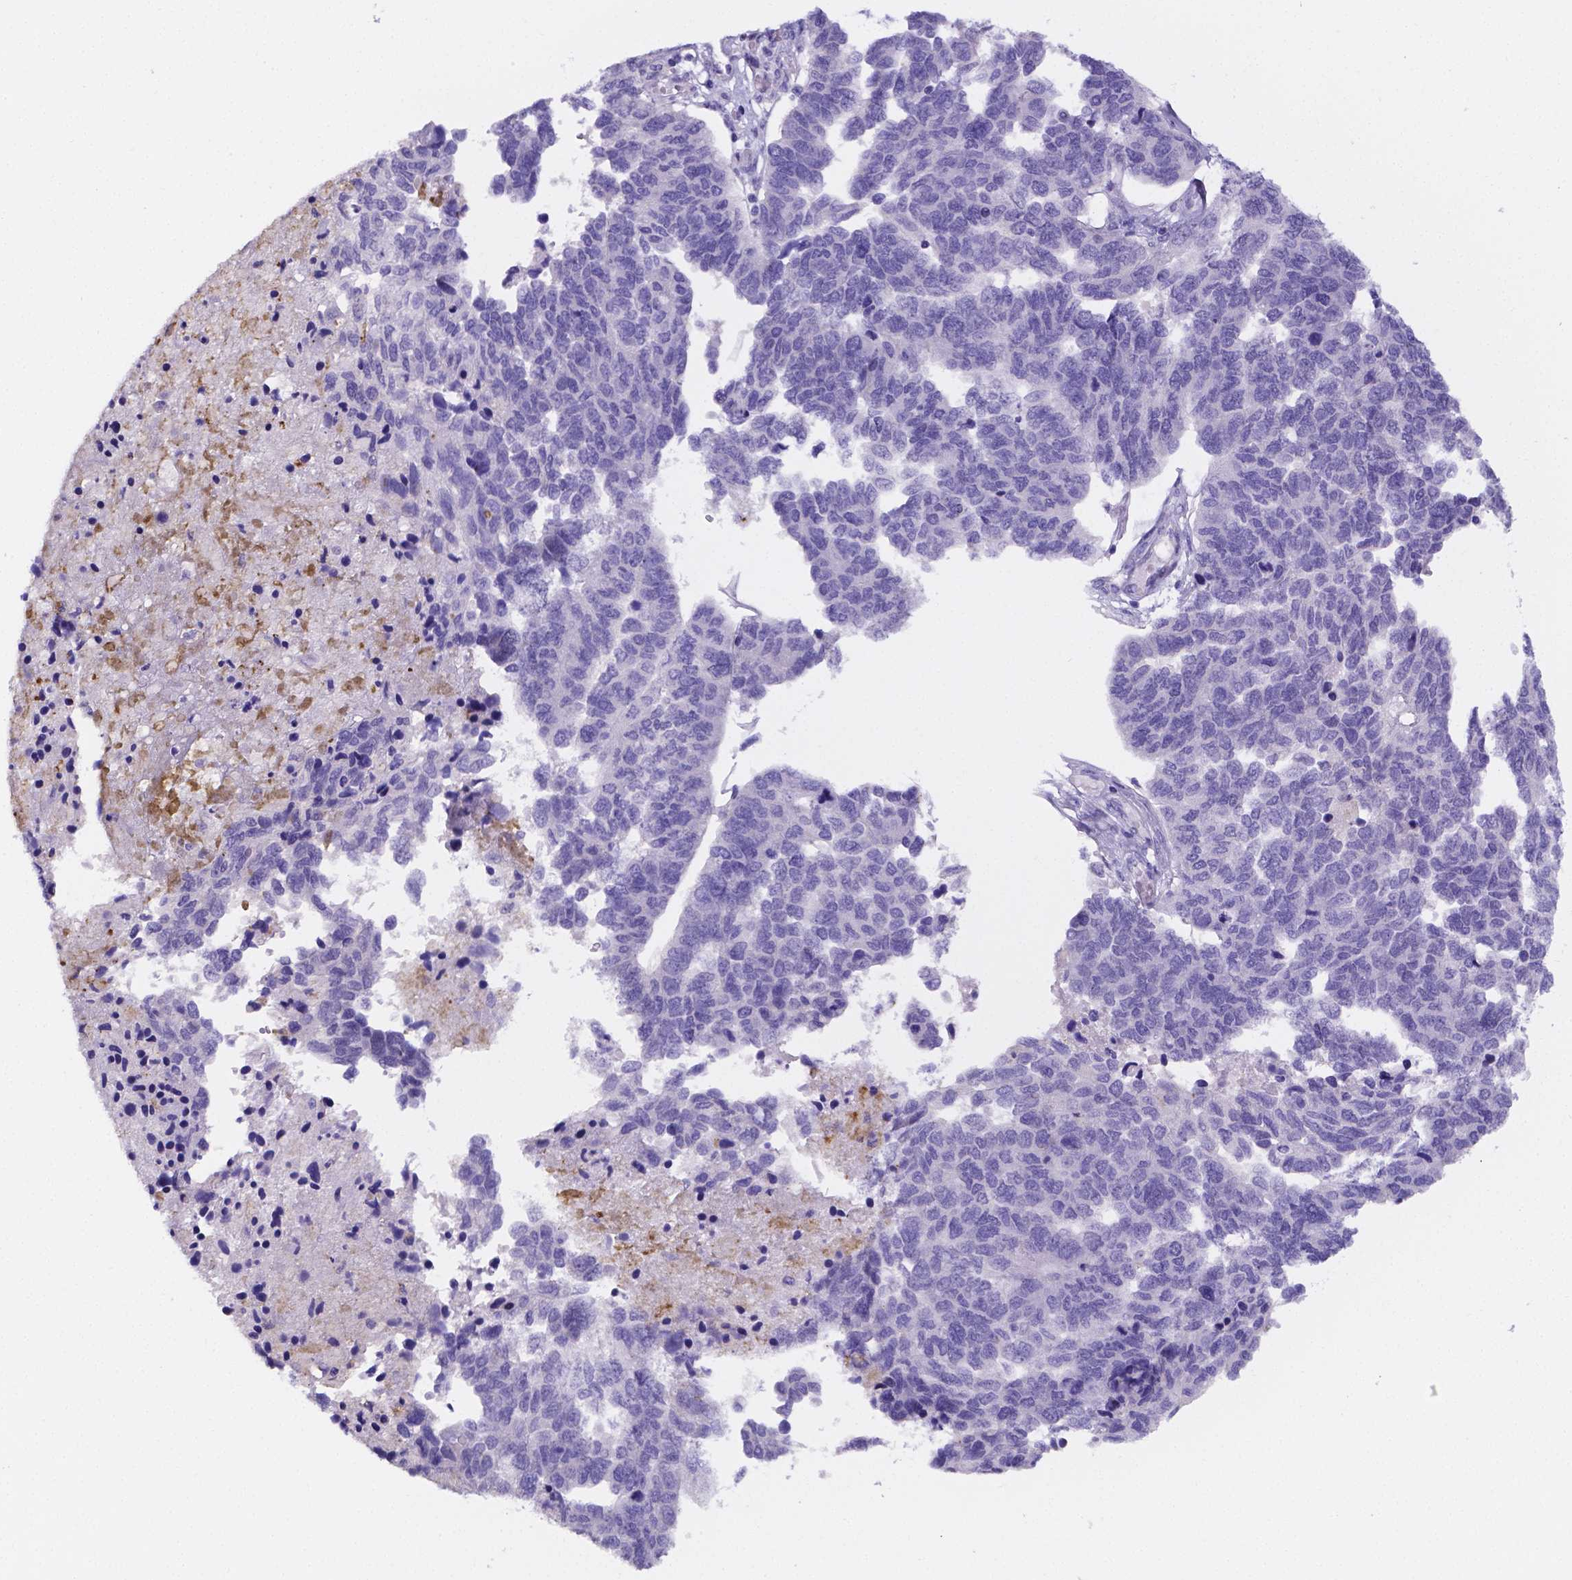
{"staining": {"intensity": "negative", "quantity": "none", "location": "none"}, "tissue": "ovarian cancer", "cell_type": "Tumor cells", "image_type": "cancer", "snomed": [{"axis": "morphology", "description": "Cystadenocarcinoma, serous, NOS"}, {"axis": "topography", "description": "Ovary"}], "caption": "High magnification brightfield microscopy of ovarian cancer stained with DAB (3,3'-diaminobenzidine) (brown) and counterstained with hematoxylin (blue): tumor cells show no significant positivity.", "gene": "NRGN", "patient": {"sex": "female", "age": 64}}